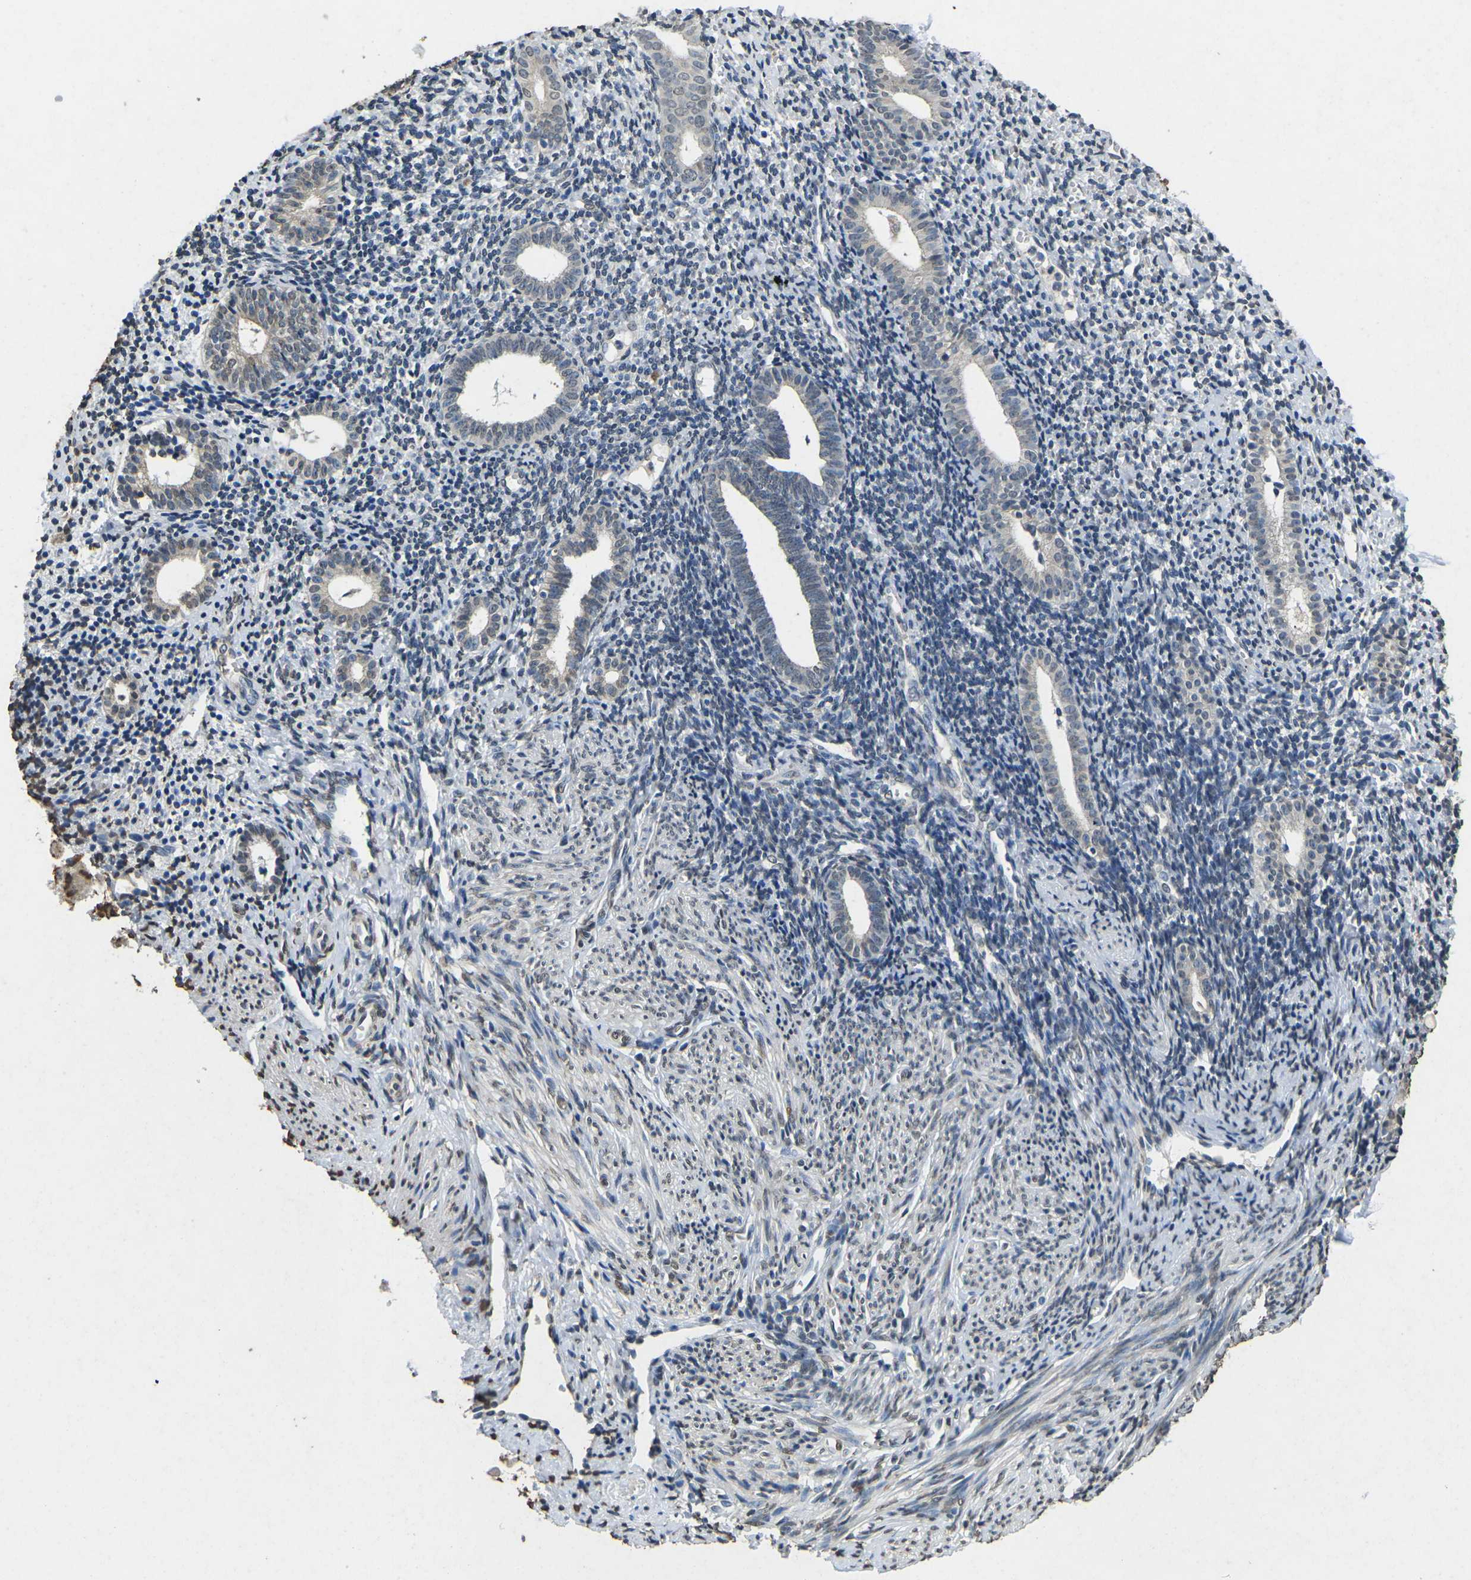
{"staining": {"intensity": "negative", "quantity": "none", "location": "none"}, "tissue": "endometrium", "cell_type": "Cells in endometrial stroma", "image_type": "normal", "snomed": [{"axis": "morphology", "description": "Normal tissue, NOS"}, {"axis": "topography", "description": "Endometrium"}], "caption": "High power microscopy micrograph of an immunohistochemistry (IHC) photomicrograph of unremarkable endometrium, revealing no significant positivity in cells in endometrial stroma. (DAB immunohistochemistry, high magnification).", "gene": "SCNN1B", "patient": {"sex": "female", "age": 50}}